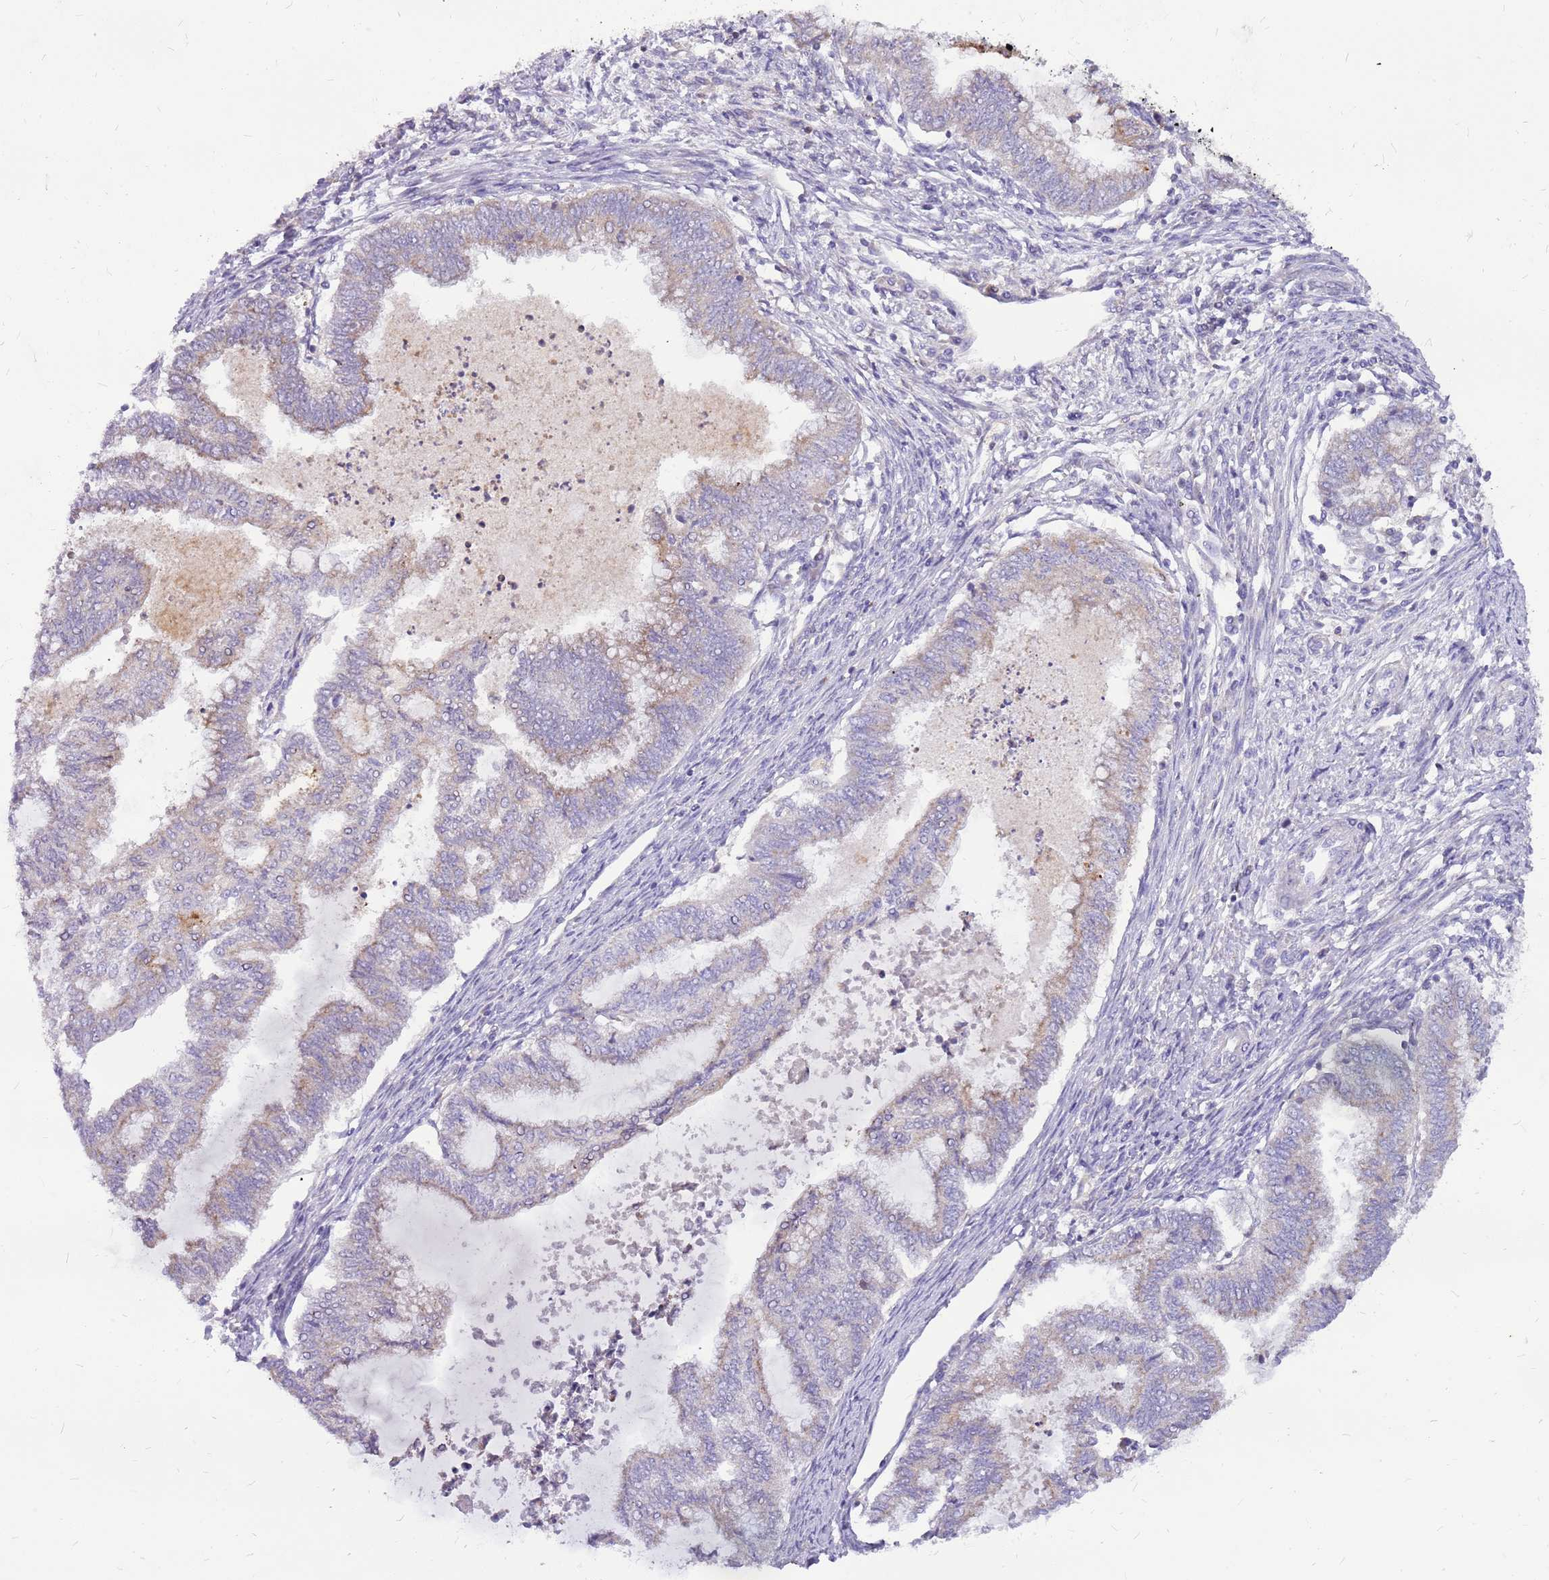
{"staining": {"intensity": "negative", "quantity": "none", "location": "none"}, "tissue": "endometrial cancer", "cell_type": "Tumor cells", "image_type": "cancer", "snomed": [{"axis": "morphology", "description": "Adenocarcinoma, NOS"}, {"axis": "topography", "description": "Endometrium"}], "caption": "Immunohistochemistry (IHC) of human endometrial cancer demonstrates no positivity in tumor cells.", "gene": "WDR90", "patient": {"sex": "female", "age": 79}}